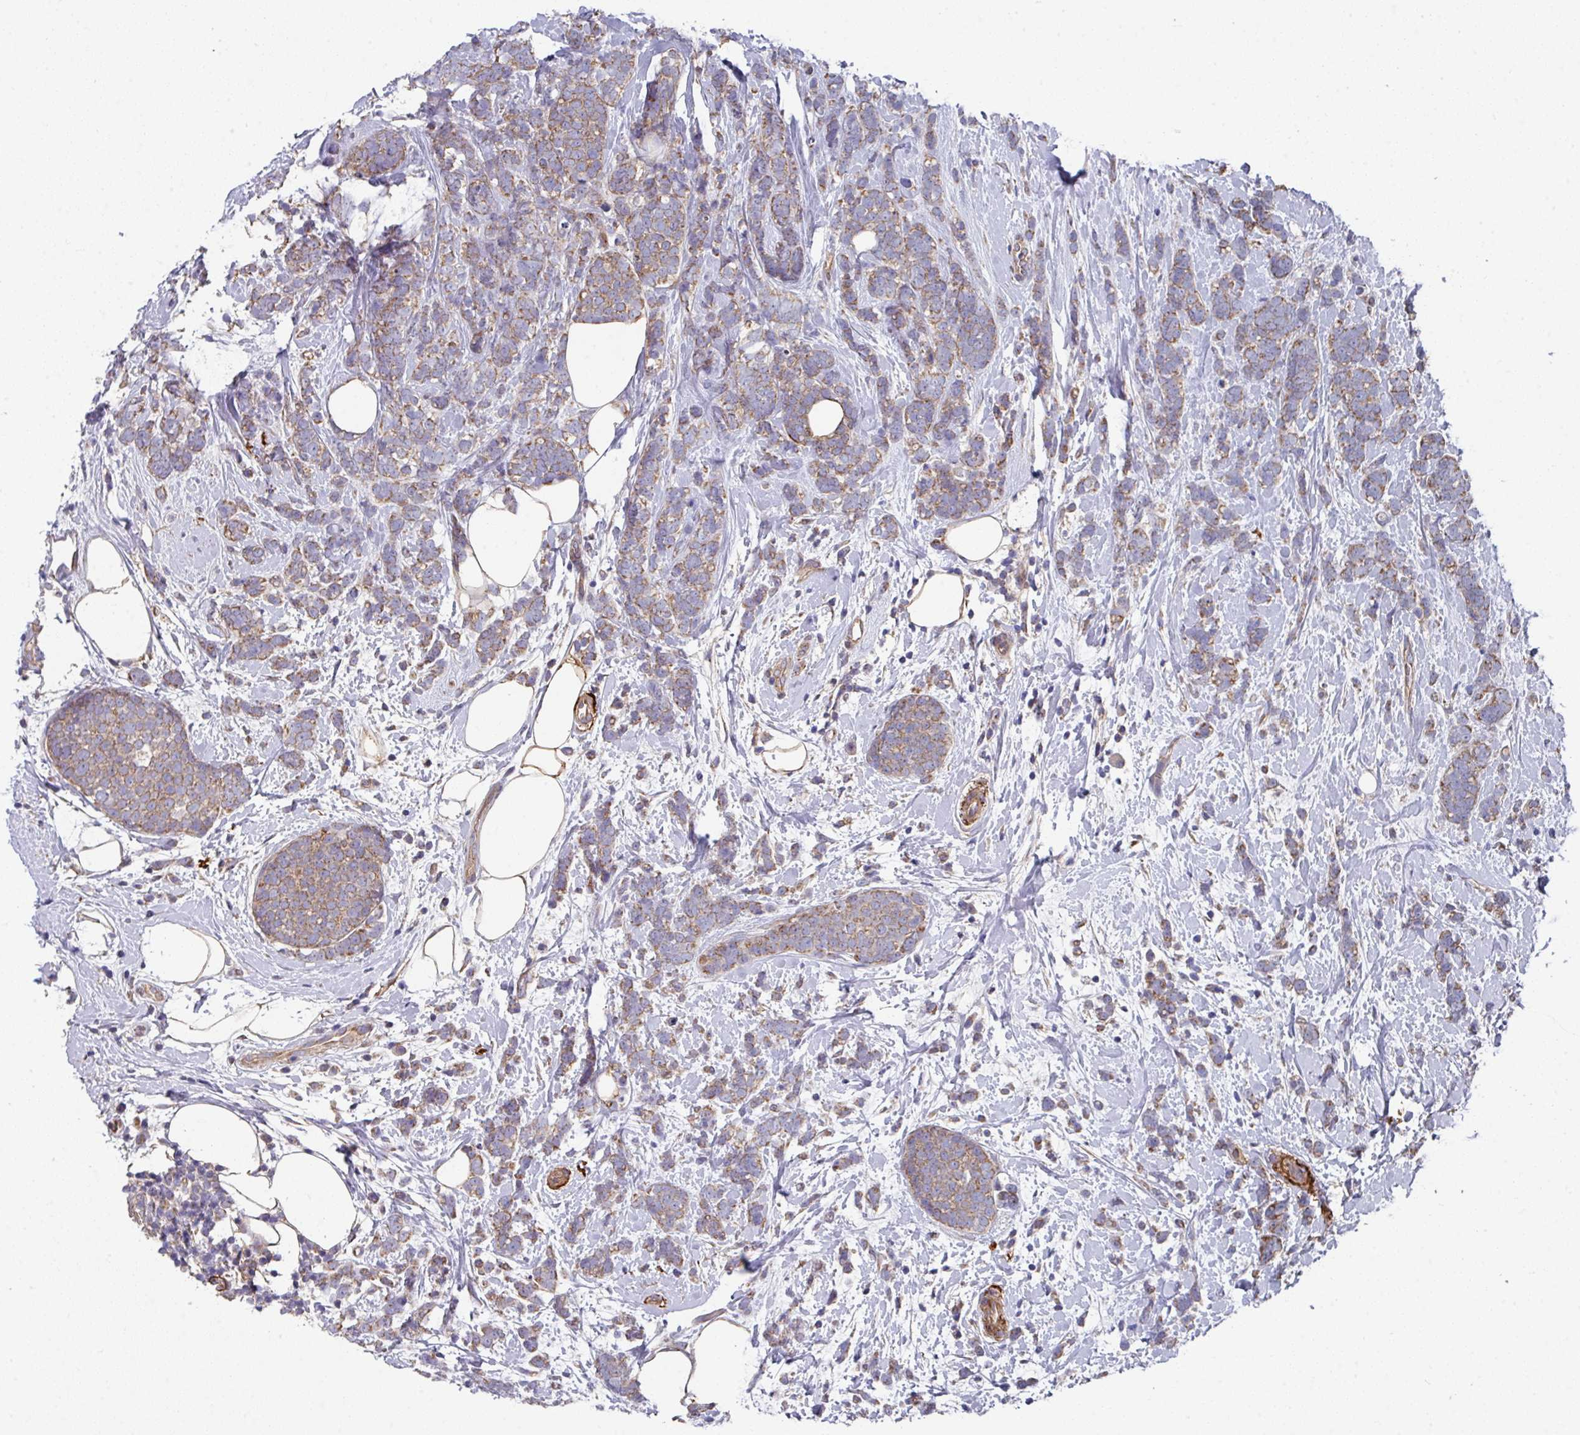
{"staining": {"intensity": "moderate", "quantity": ">75%", "location": "cytoplasmic/membranous"}, "tissue": "breast cancer", "cell_type": "Tumor cells", "image_type": "cancer", "snomed": [{"axis": "morphology", "description": "Lobular carcinoma"}, {"axis": "topography", "description": "Breast"}], "caption": "Moderate cytoplasmic/membranous protein positivity is present in approximately >75% of tumor cells in lobular carcinoma (breast).", "gene": "DCAF12L2", "patient": {"sex": "female", "age": 58}}